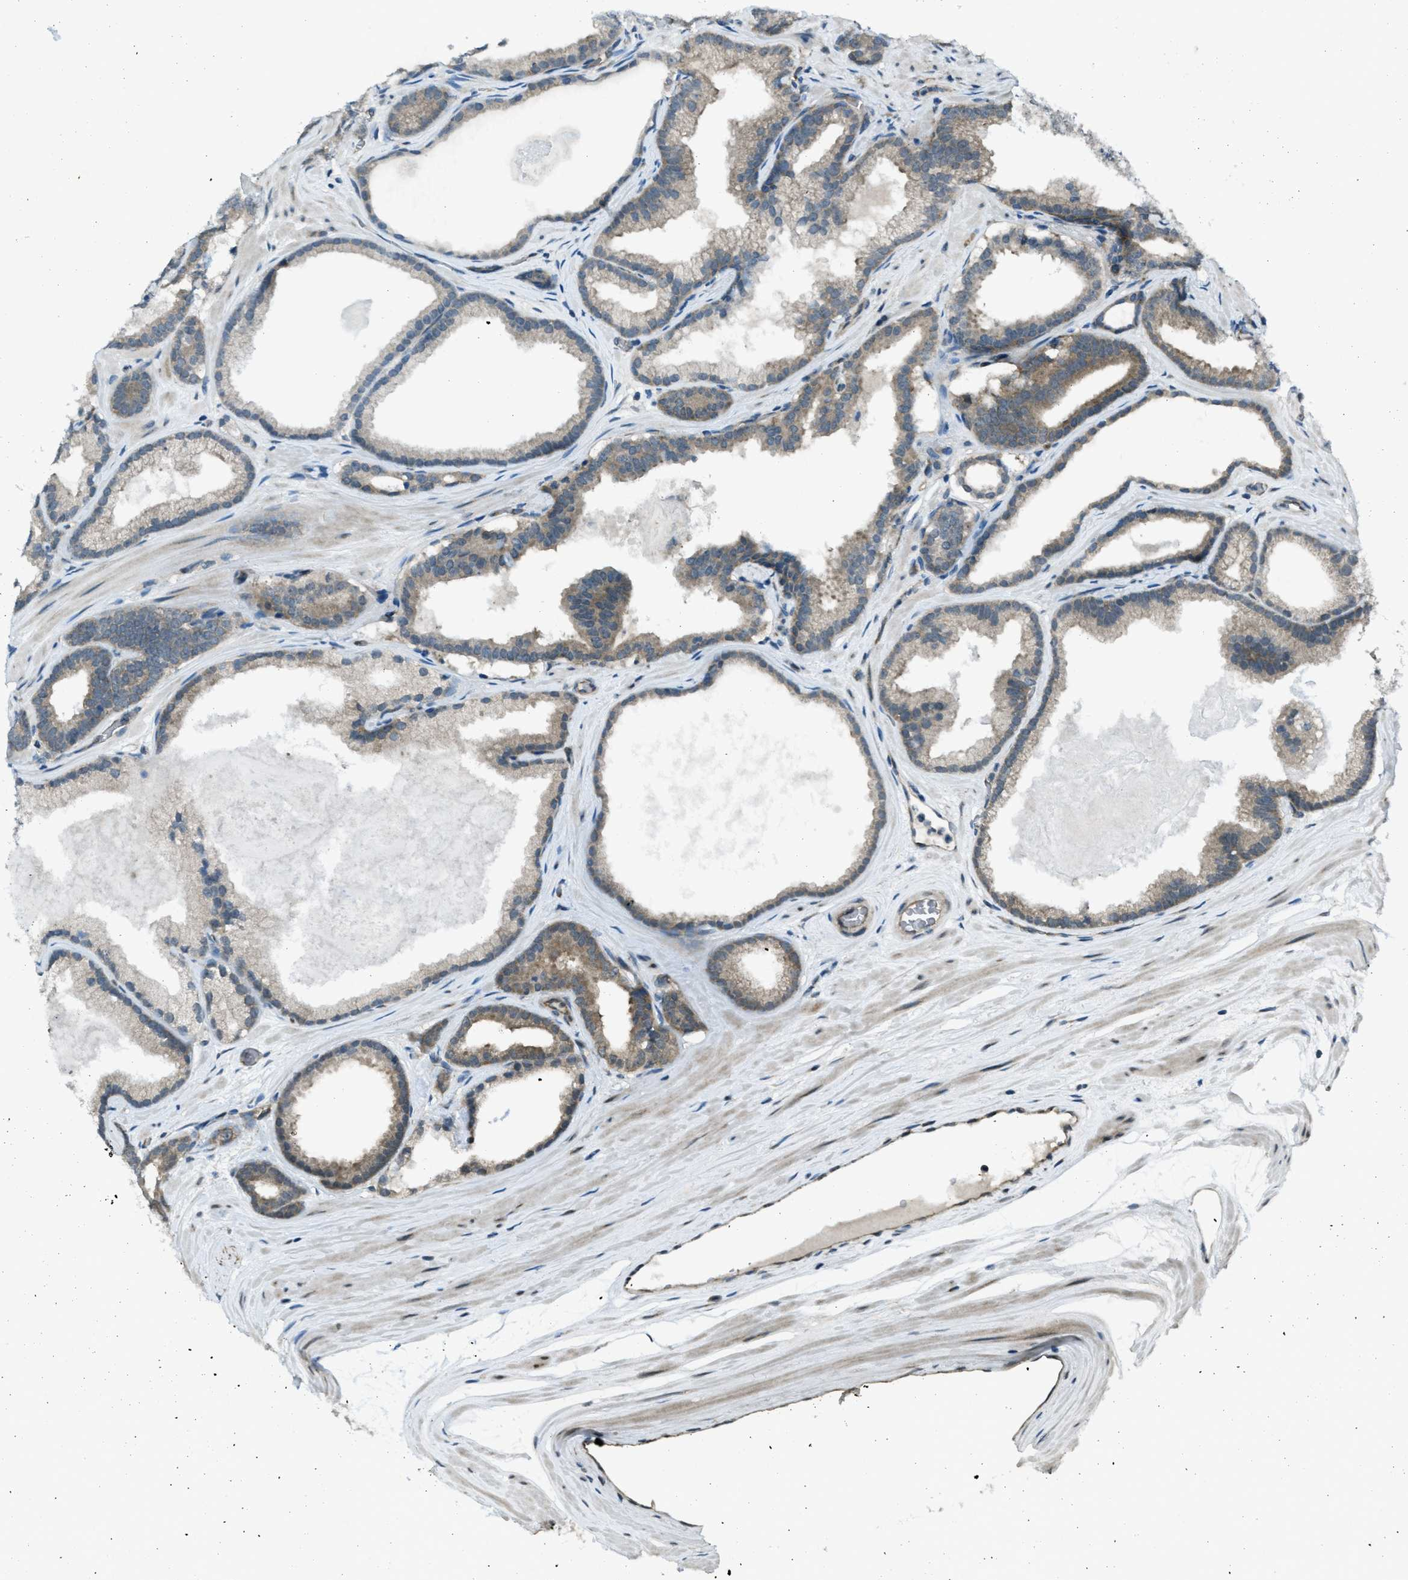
{"staining": {"intensity": "moderate", "quantity": ">75%", "location": "cytoplasmic/membranous"}, "tissue": "prostate cancer", "cell_type": "Tumor cells", "image_type": "cancer", "snomed": [{"axis": "morphology", "description": "Adenocarcinoma, High grade"}, {"axis": "topography", "description": "Prostate"}], "caption": "Prostate cancer tissue shows moderate cytoplasmic/membranous expression in about >75% of tumor cells", "gene": "ASAP2", "patient": {"sex": "male", "age": 60}}